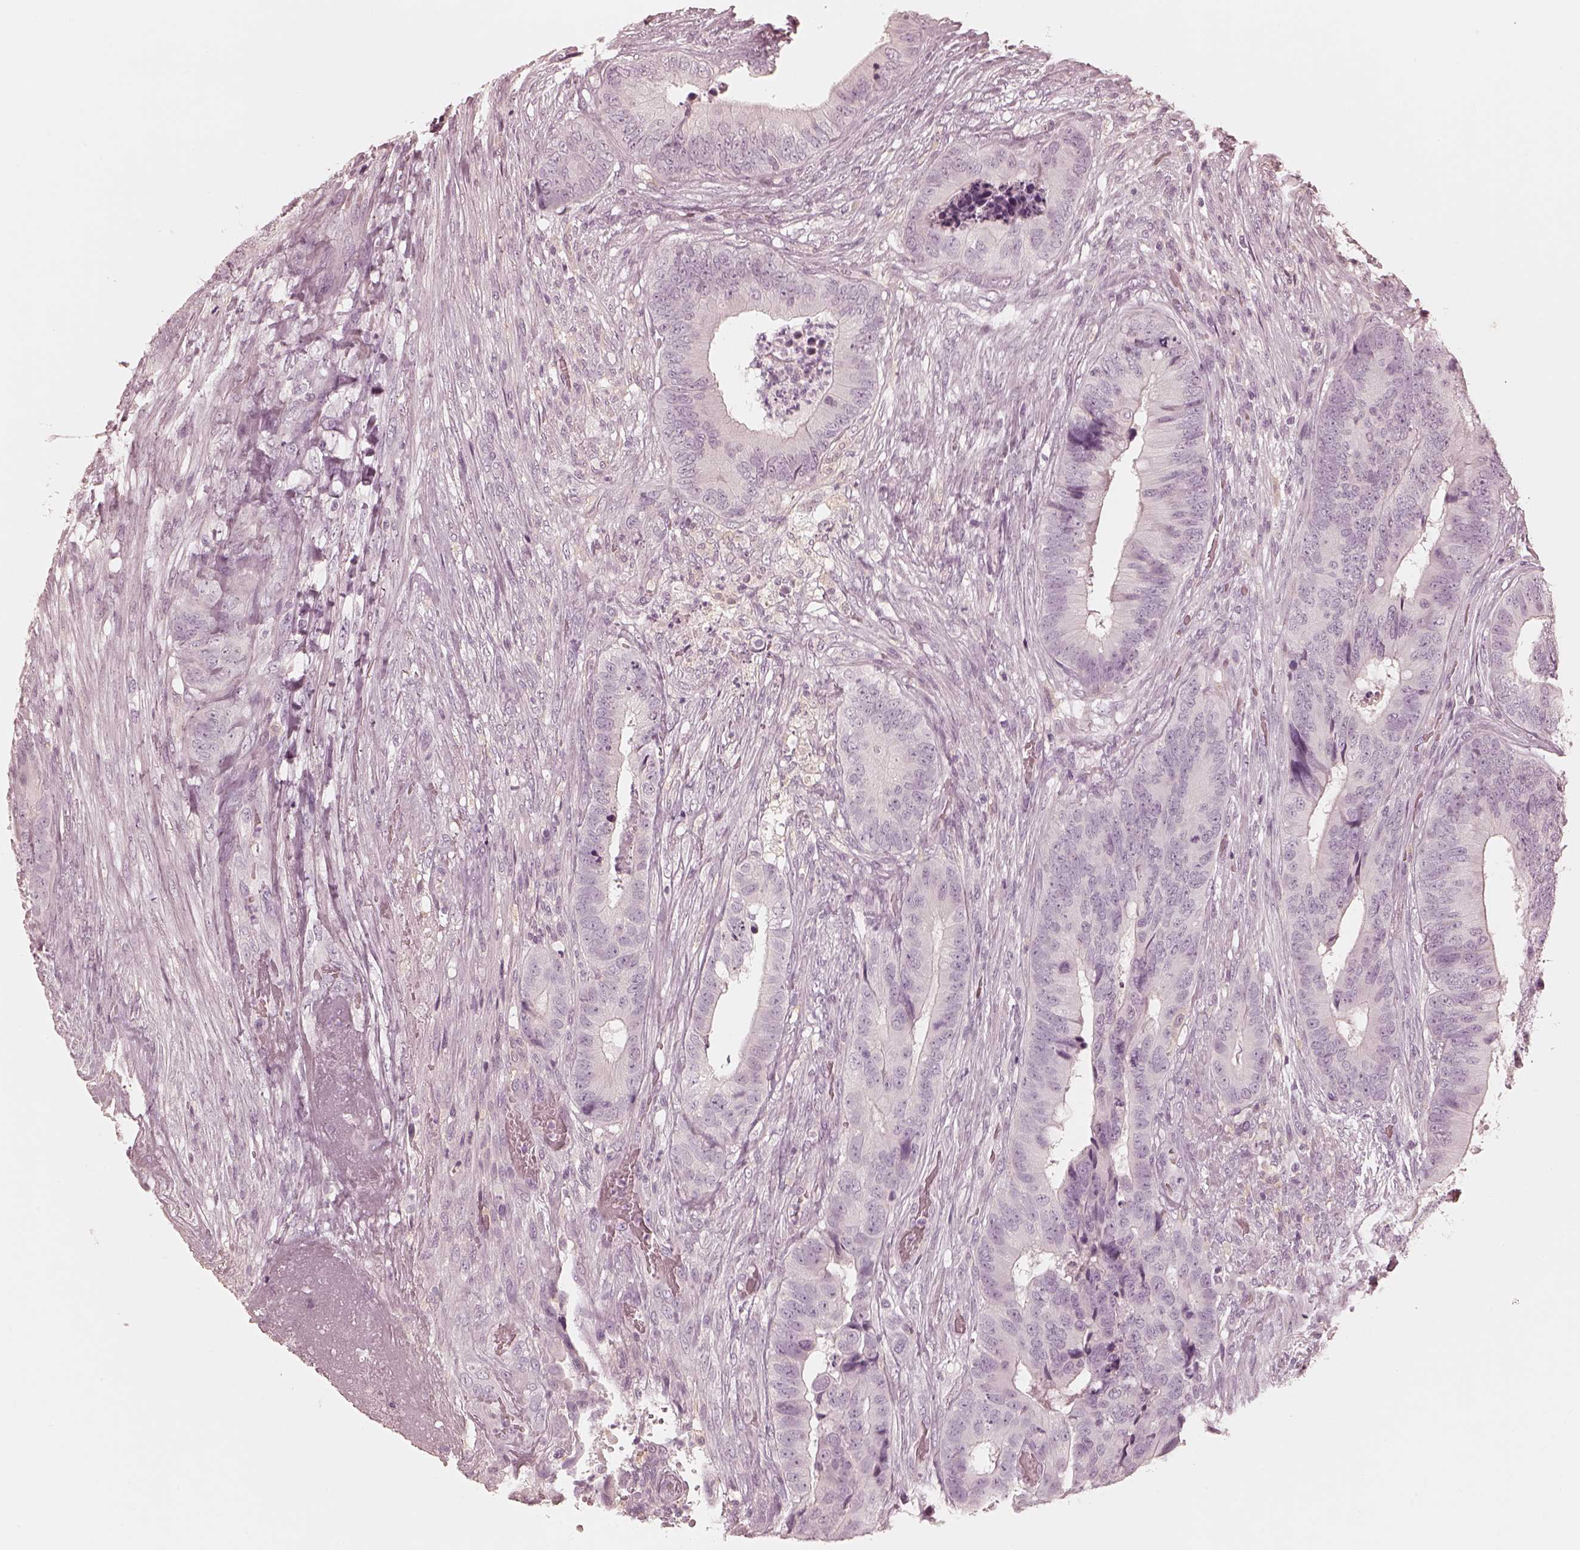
{"staining": {"intensity": "negative", "quantity": "none", "location": "none"}, "tissue": "colorectal cancer", "cell_type": "Tumor cells", "image_type": "cancer", "snomed": [{"axis": "morphology", "description": "Adenocarcinoma, NOS"}, {"axis": "topography", "description": "Colon"}], "caption": "This is an immunohistochemistry histopathology image of colorectal cancer (adenocarcinoma). There is no positivity in tumor cells.", "gene": "CALR3", "patient": {"sex": "male", "age": 84}}